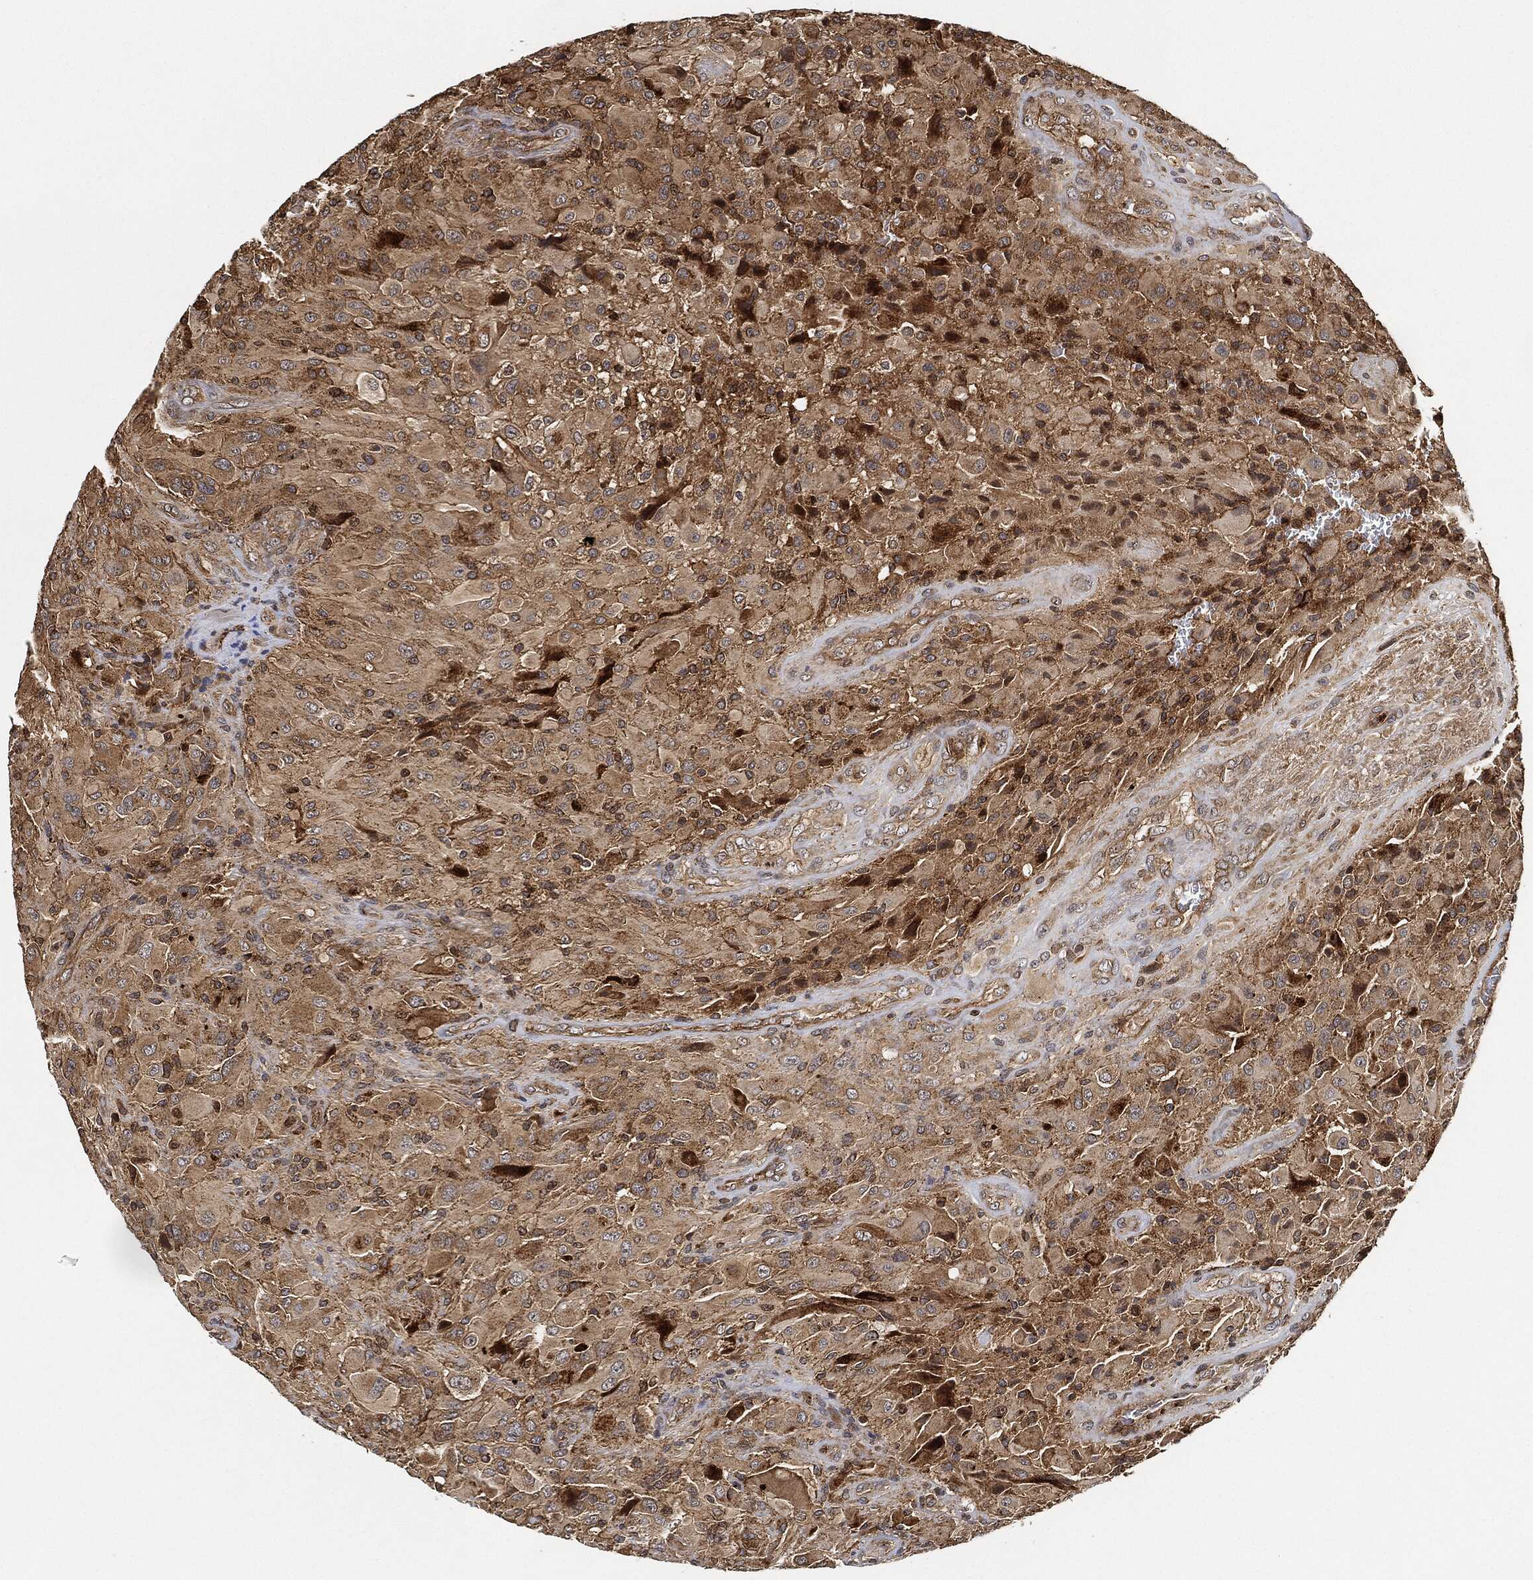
{"staining": {"intensity": "strong", "quantity": "<25%", "location": "cytoplasmic/membranous"}, "tissue": "glioma", "cell_type": "Tumor cells", "image_type": "cancer", "snomed": [{"axis": "morphology", "description": "Glioma, malignant, High grade"}, {"axis": "topography", "description": "Cerebral cortex"}], "caption": "About <25% of tumor cells in glioma display strong cytoplasmic/membranous protein expression as visualized by brown immunohistochemical staining.", "gene": "MAP3K3", "patient": {"sex": "male", "age": 35}}